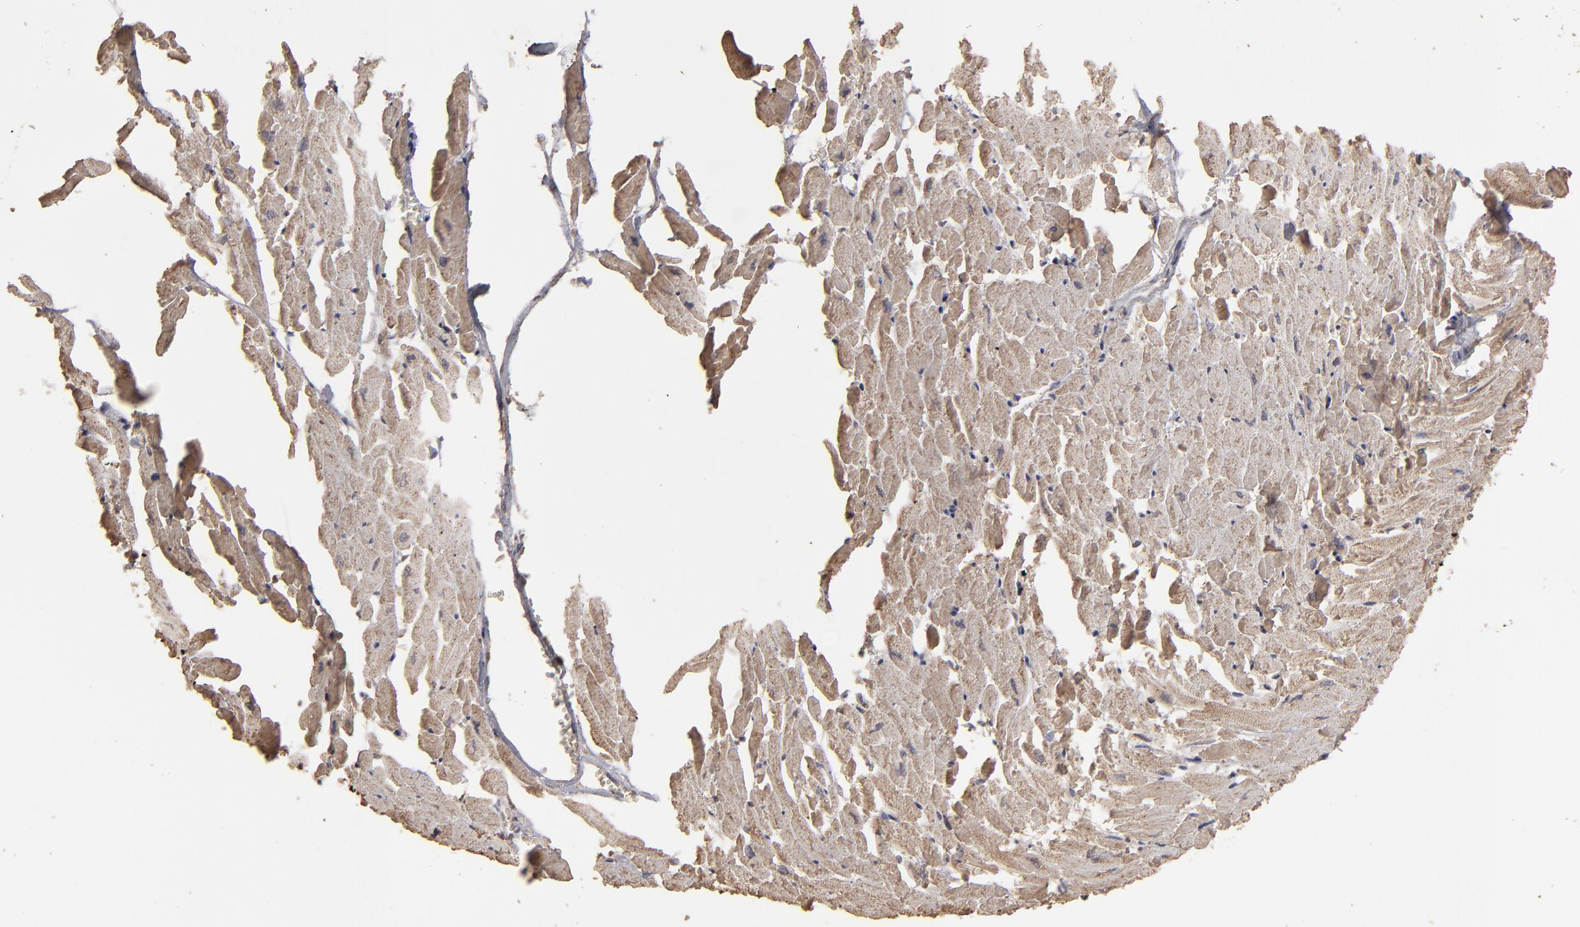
{"staining": {"intensity": "weak", "quantity": ">75%", "location": "cytoplasmic/membranous"}, "tissue": "heart muscle", "cell_type": "Cardiomyocytes", "image_type": "normal", "snomed": [{"axis": "morphology", "description": "Normal tissue, NOS"}, {"axis": "topography", "description": "Heart"}], "caption": "DAB immunohistochemical staining of normal human heart muscle demonstrates weak cytoplasmic/membranous protein staining in about >75% of cardiomyocytes.", "gene": "MMP2", "patient": {"sex": "female", "age": 19}}